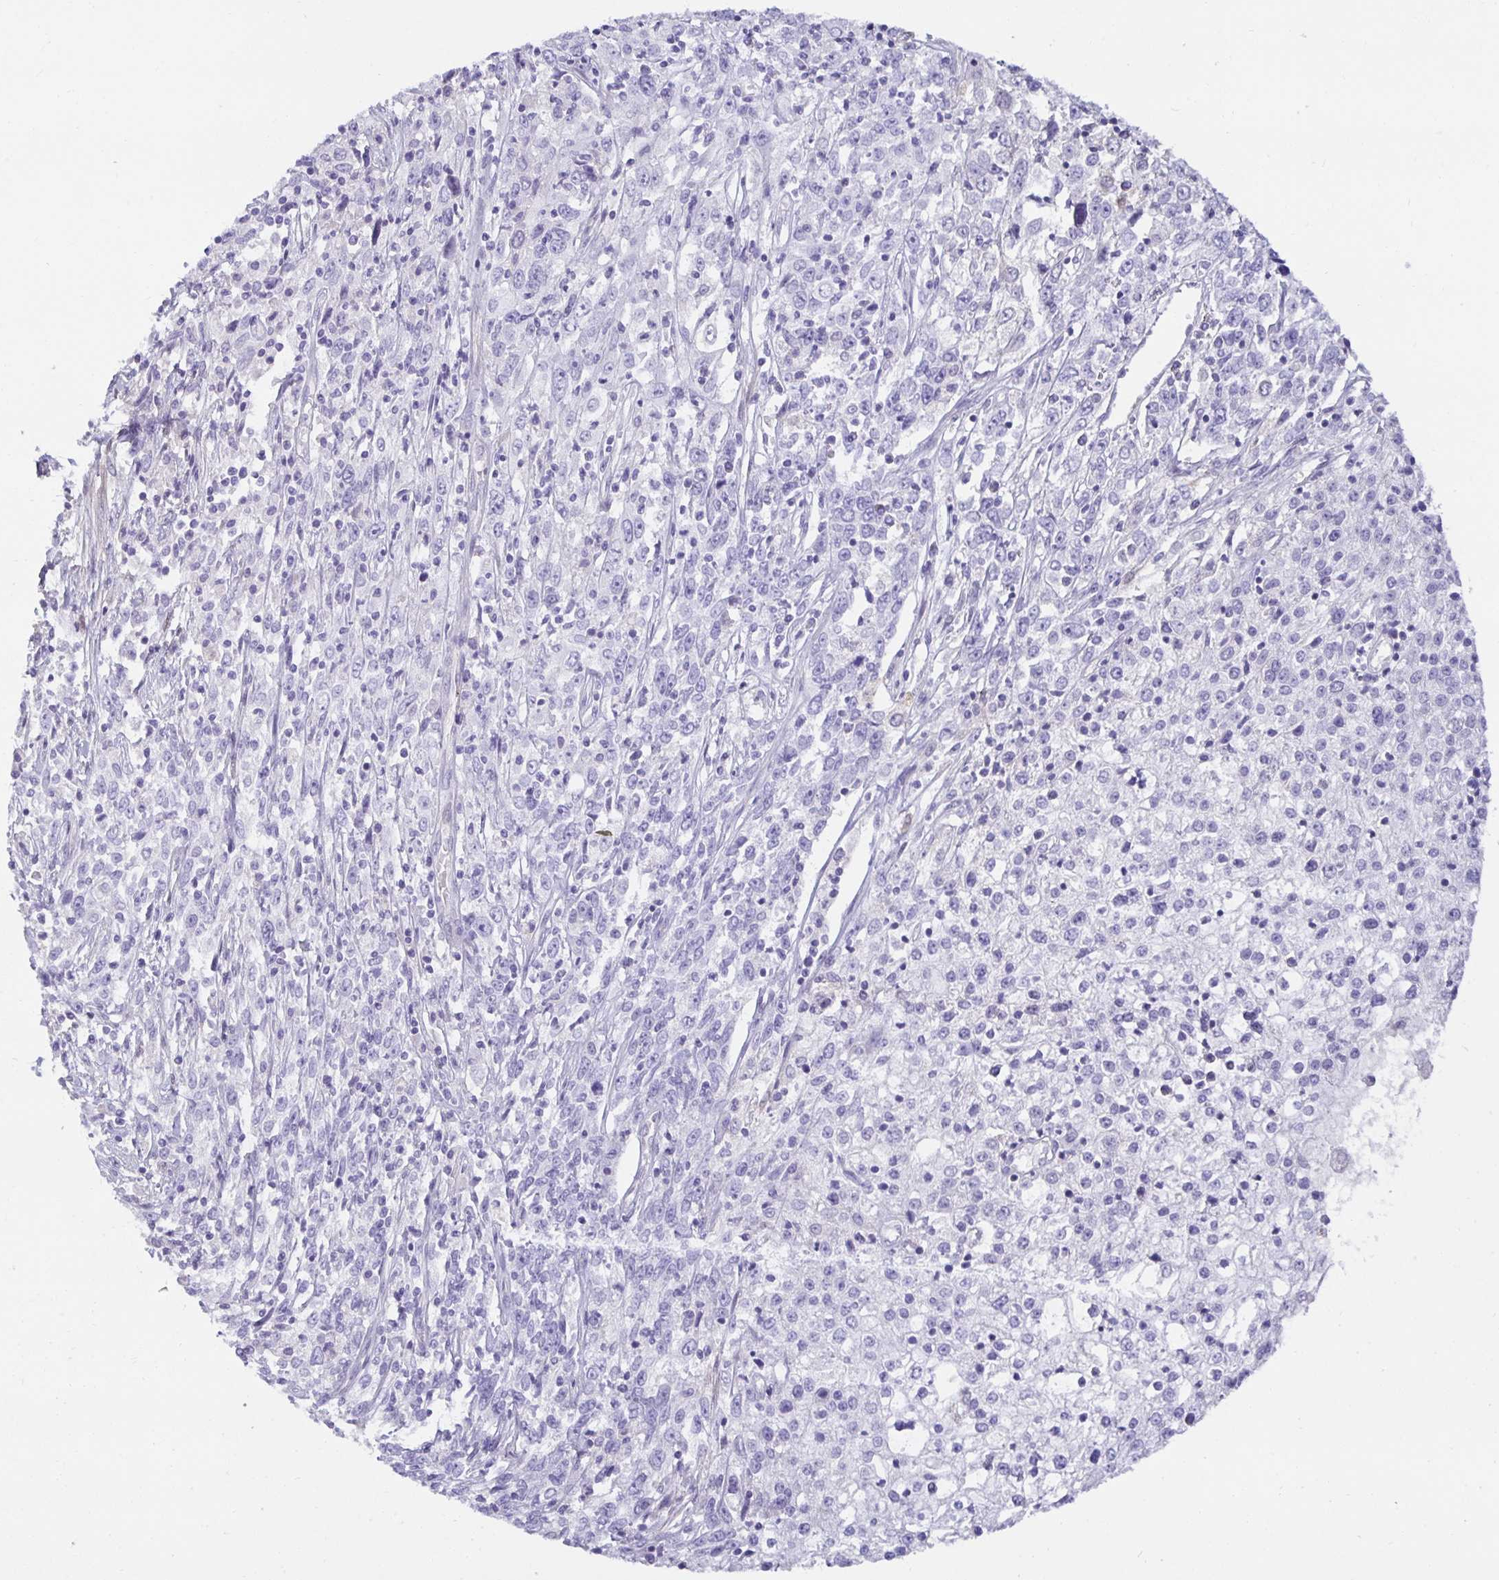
{"staining": {"intensity": "negative", "quantity": "none", "location": "none"}, "tissue": "cervical cancer", "cell_type": "Tumor cells", "image_type": "cancer", "snomed": [{"axis": "morphology", "description": "Adenocarcinoma, NOS"}, {"axis": "topography", "description": "Cervix"}], "caption": "Protein analysis of adenocarcinoma (cervical) demonstrates no significant expression in tumor cells. (Brightfield microscopy of DAB immunohistochemistry at high magnification).", "gene": "SPAG4", "patient": {"sex": "female", "age": 40}}